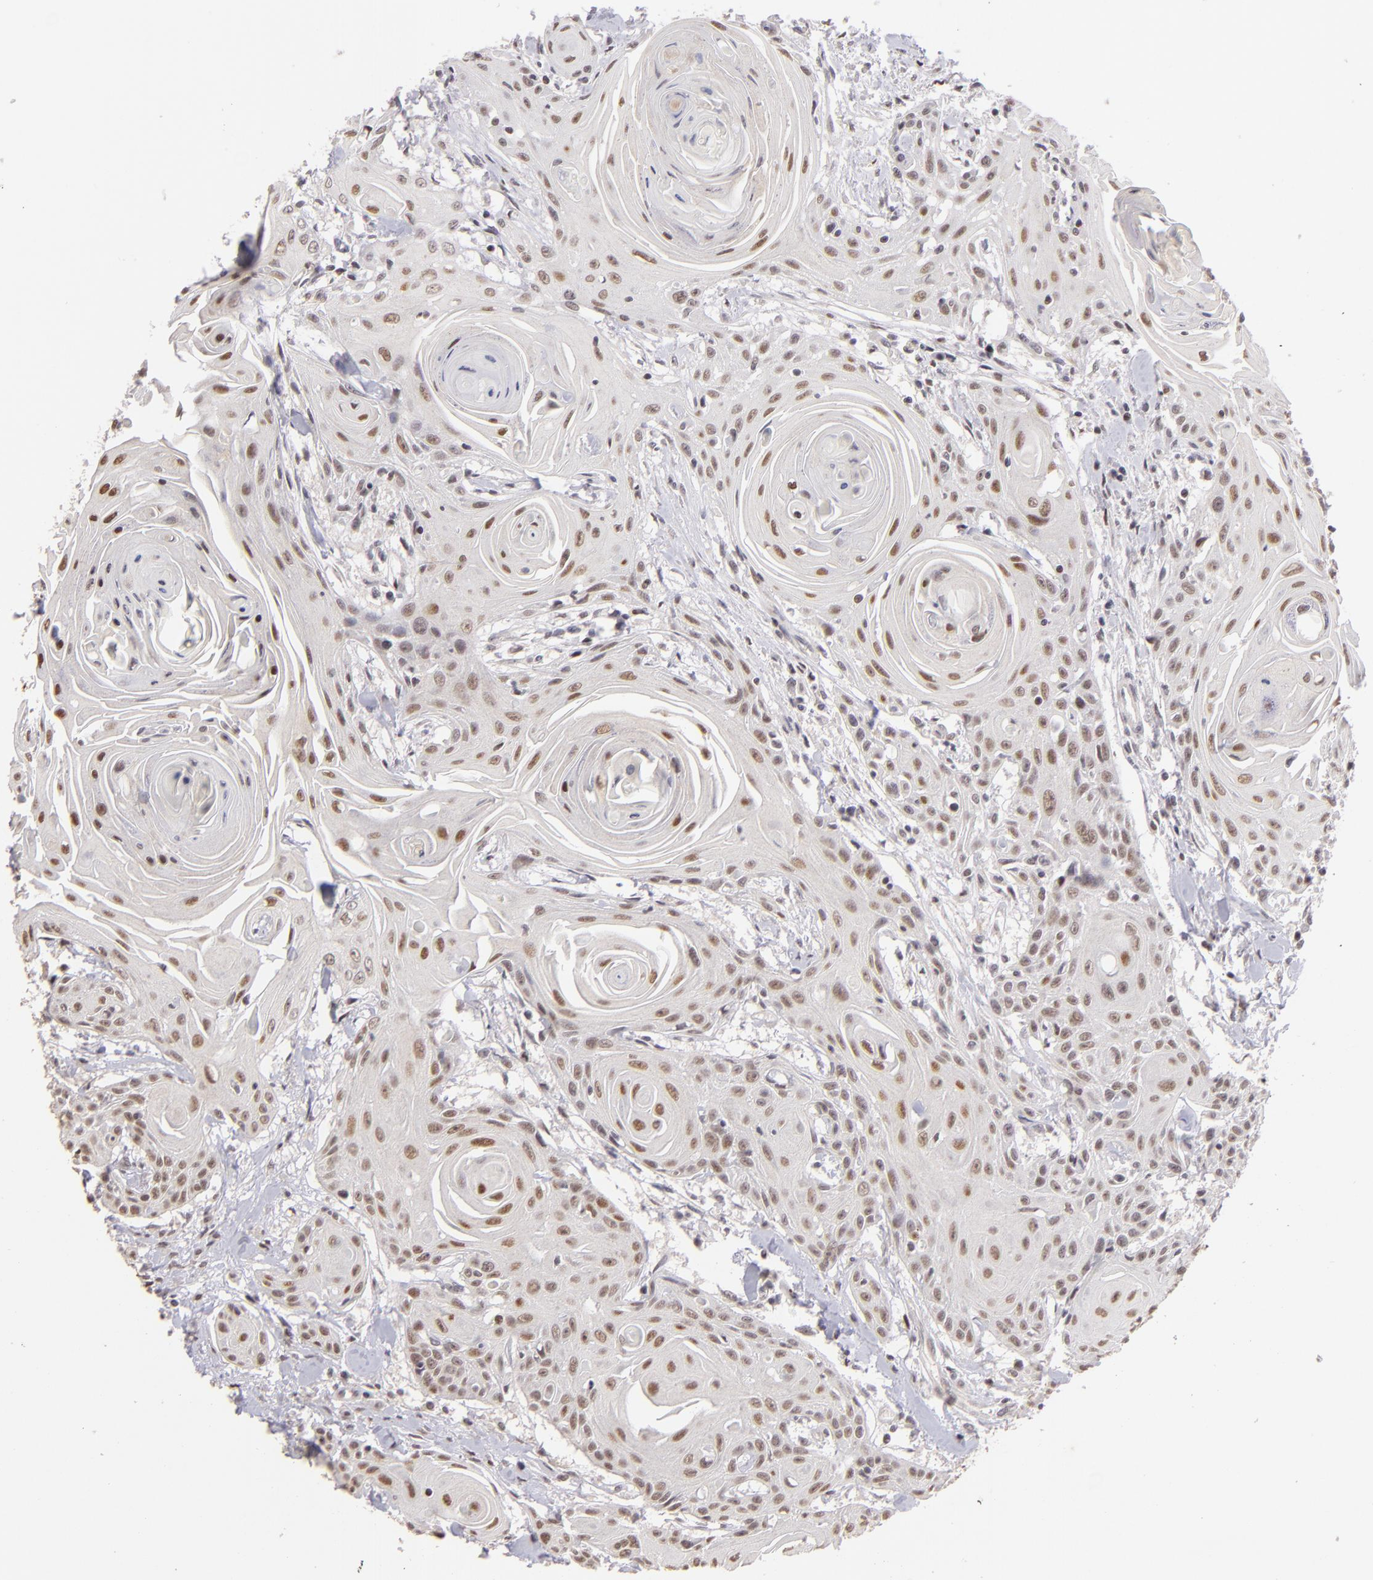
{"staining": {"intensity": "moderate", "quantity": "25%-75%", "location": "nuclear"}, "tissue": "head and neck cancer", "cell_type": "Tumor cells", "image_type": "cancer", "snomed": [{"axis": "morphology", "description": "Squamous cell carcinoma, NOS"}, {"axis": "morphology", "description": "Squamous cell carcinoma, metastatic, NOS"}, {"axis": "topography", "description": "Lymph node"}, {"axis": "topography", "description": "Salivary gland"}, {"axis": "topography", "description": "Head-Neck"}], "caption": "Moderate nuclear expression is identified in about 25%-75% of tumor cells in head and neck cancer.", "gene": "RARB", "patient": {"sex": "female", "age": 74}}